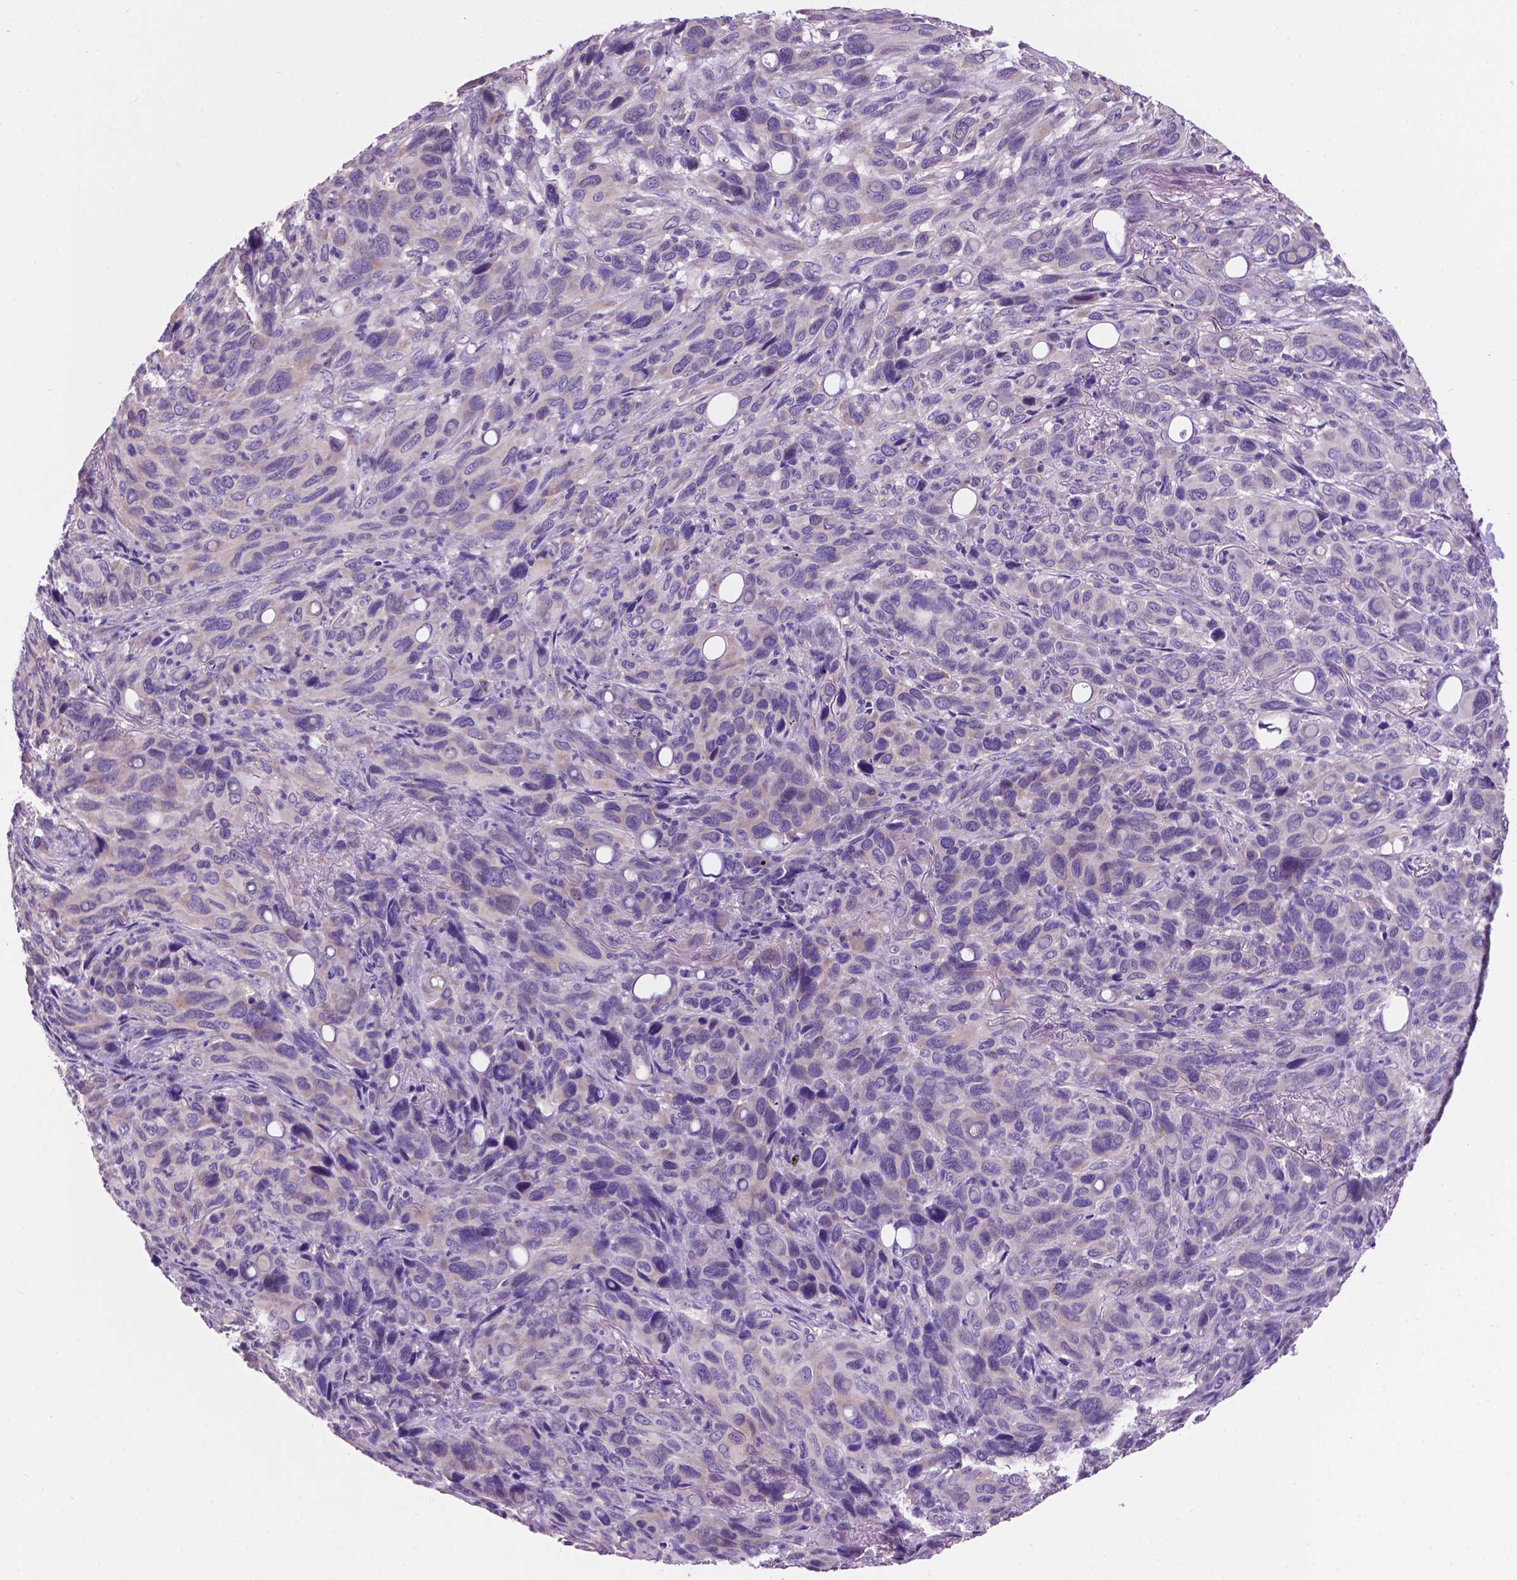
{"staining": {"intensity": "negative", "quantity": "none", "location": "none"}, "tissue": "melanoma", "cell_type": "Tumor cells", "image_type": "cancer", "snomed": [{"axis": "morphology", "description": "Malignant melanoma, Metastatic site"}, {"axis": "topography", "description": "Lung"}], "caption": "DAB immunohistochemical staining of melanoma reveals no significant positivity in tumor cells.", "gene": "SPDYA", "patient": {"sex": "male", "age": 48}}